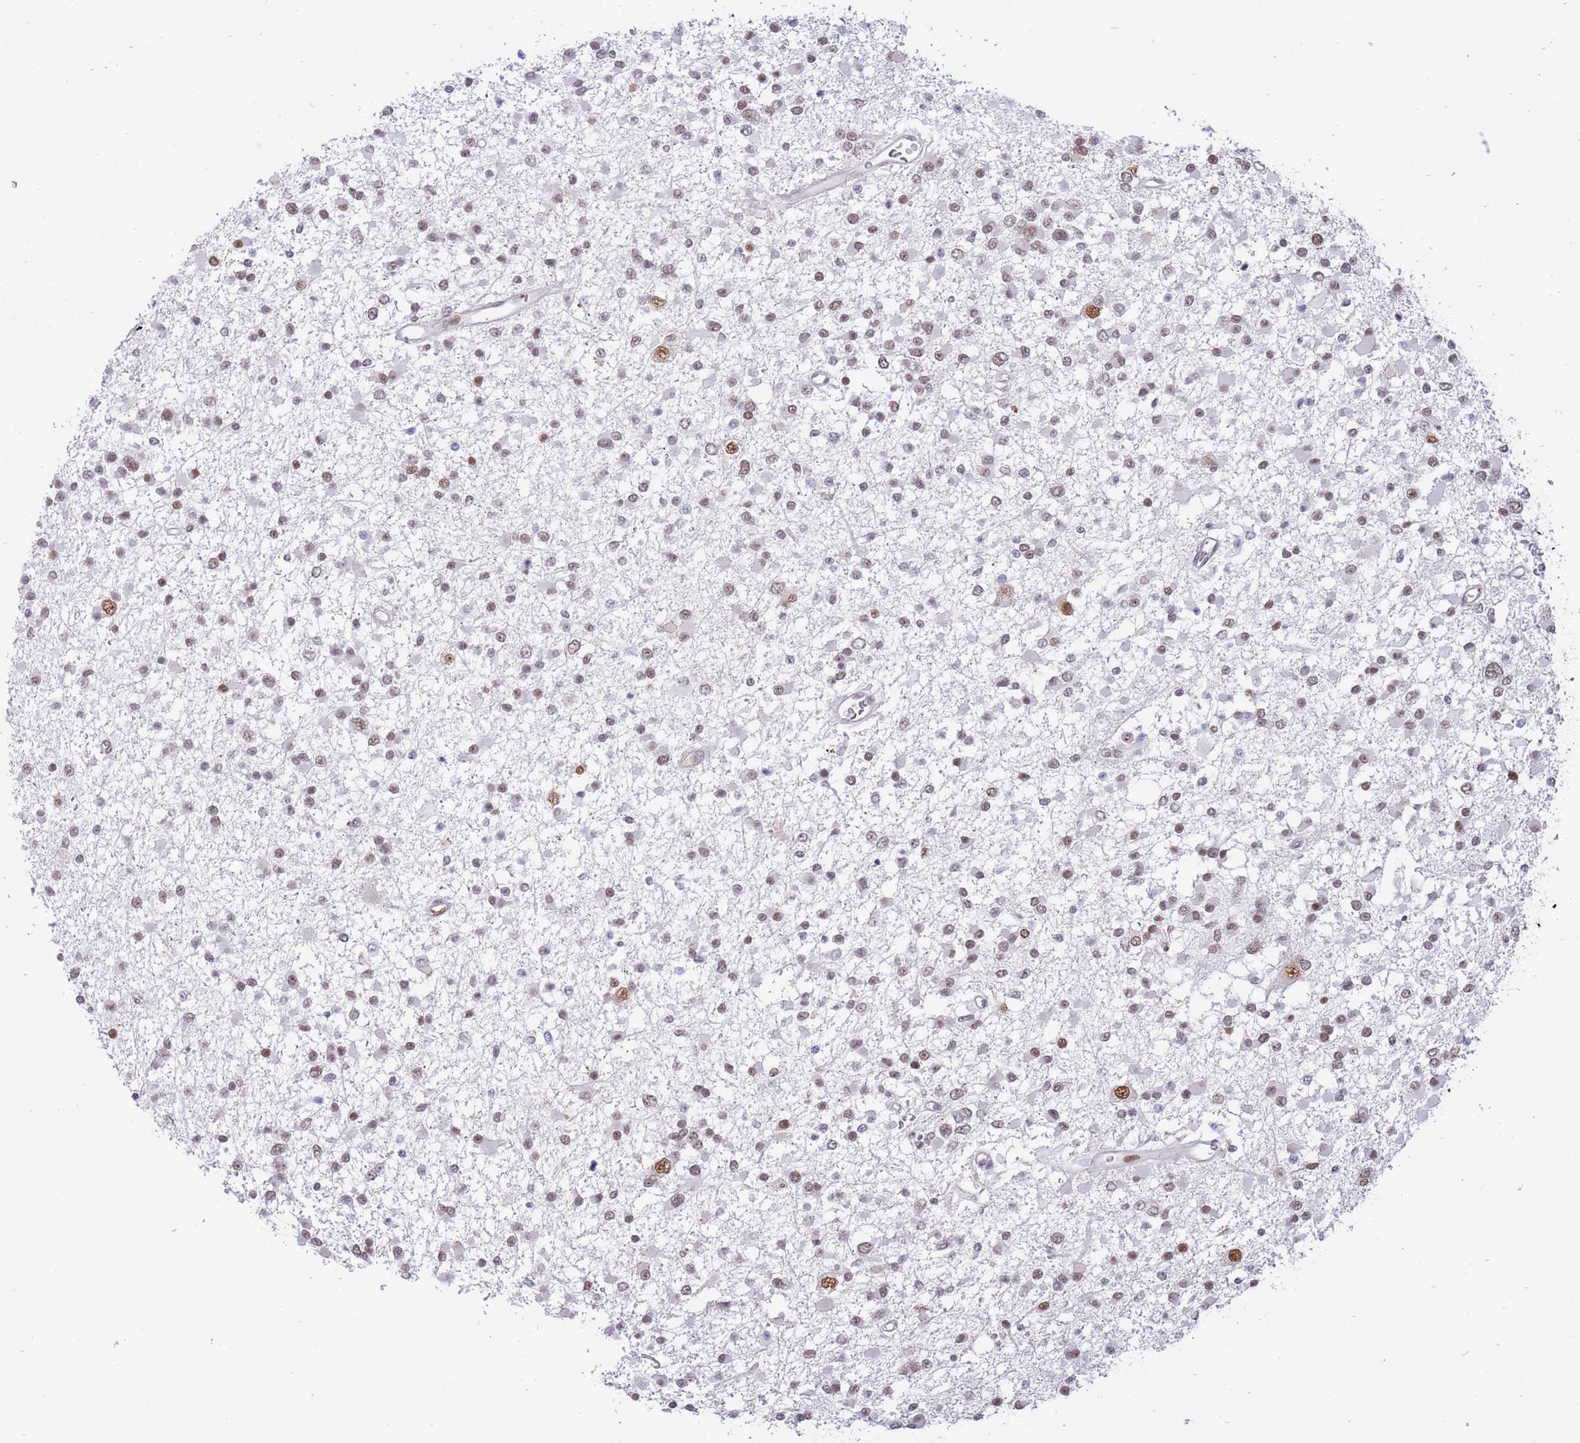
{"staining": {"intensity": "moderate", "quantity": "25%-75%", "location": "nuclear"}, "tissue": "glioma", "cell_type": "Tumor cells", "image_type": "cancer", "snomed": [{"axis": "morphology", "description": "Glioma, malignant, Low grade"}, {"axis": "topography", "description": "Brain"}], "caption": "Glioma was stained to show a protein in brown. There is medium levels of moderate nuclear expression in approximately 25%-75% of tumor cells.", "gene": "TARBP2", "patient": {"sex": "female", "age": 22}}